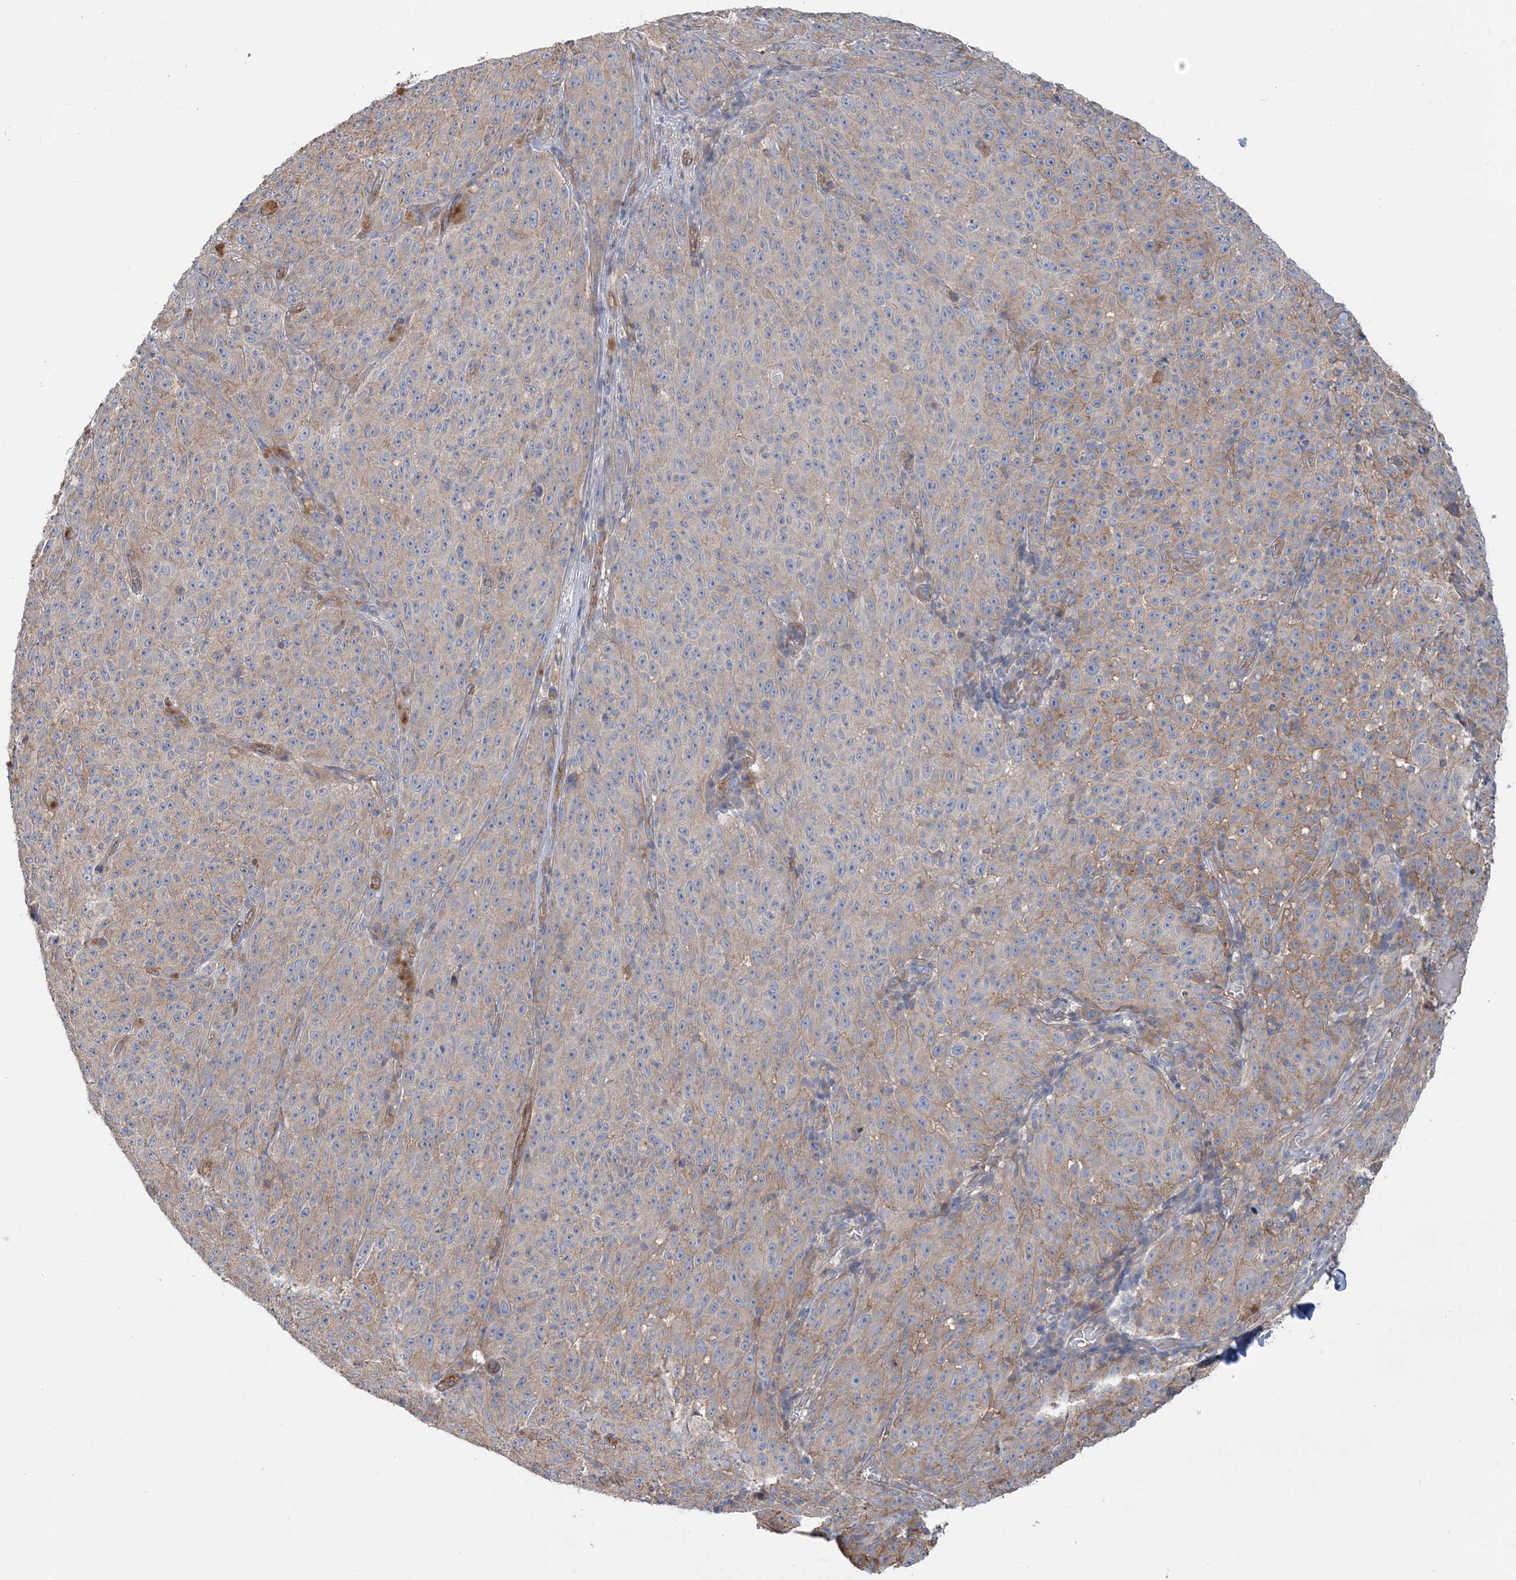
{"staining": {"intensity": "weak", "quantity": "25%-75%", "location": "cytoplasmic/membranous"}, "tissue": "melanoma", "cell_type": "Tumor cells", "image_type": "cancer", "snomed": [{"axis": "morphology", "description": "Malignant melanoma, NOS"}, {"axis": "topography", "description": "Skin"}], "caption": "Melanoma was stained to show a protein in brown. There is low levels of weak cytoplasmic/membranous positivity in about 25%-75% of tumor cells. (Brightfield microscopy of DAB IHC at high magnification).", "gene": "PIGC", "patient": {"sex": "female", "age": 82}}